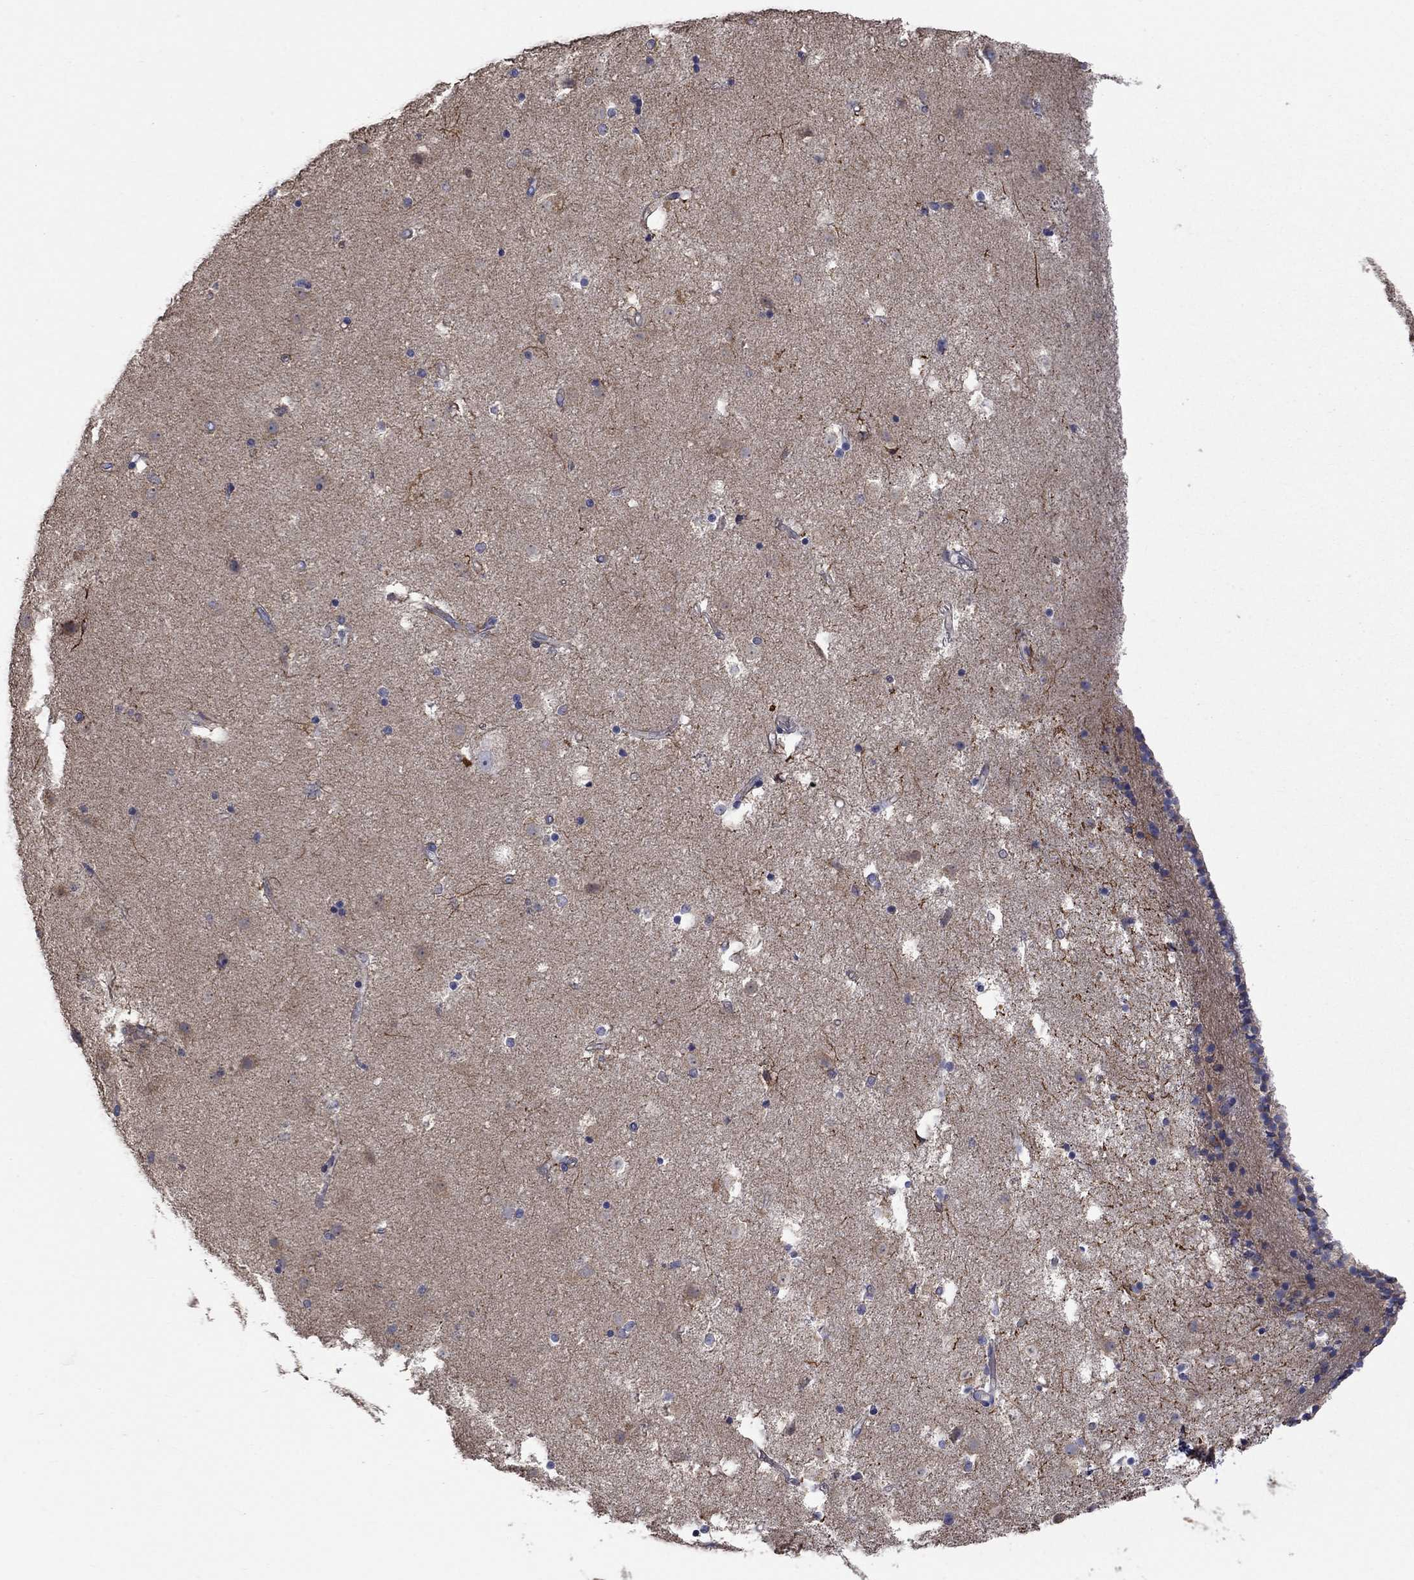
{"staining": {"intensity": "strong", "quantity": "<25%", "location": "cytoplasmic/membranous,nuclear"}, "tissue": "caudate", "cell_type": "Glial cells", "image_type": "normal", "snomed": [{"axis": "morphology", "description": "Normal tissue, NOS"}, {"axis": "topography", "description": "Lateral ventricle wall"}], "caption": "A histopathology image showing strong cytoplasmic/membranous,nuclear expression in approximately <25% of glial cells in normal caudate, as visualized by brown immunohistochemical staining.", "gene": "CAMKK2", "patient": {"sex": "female", "age": 71}}